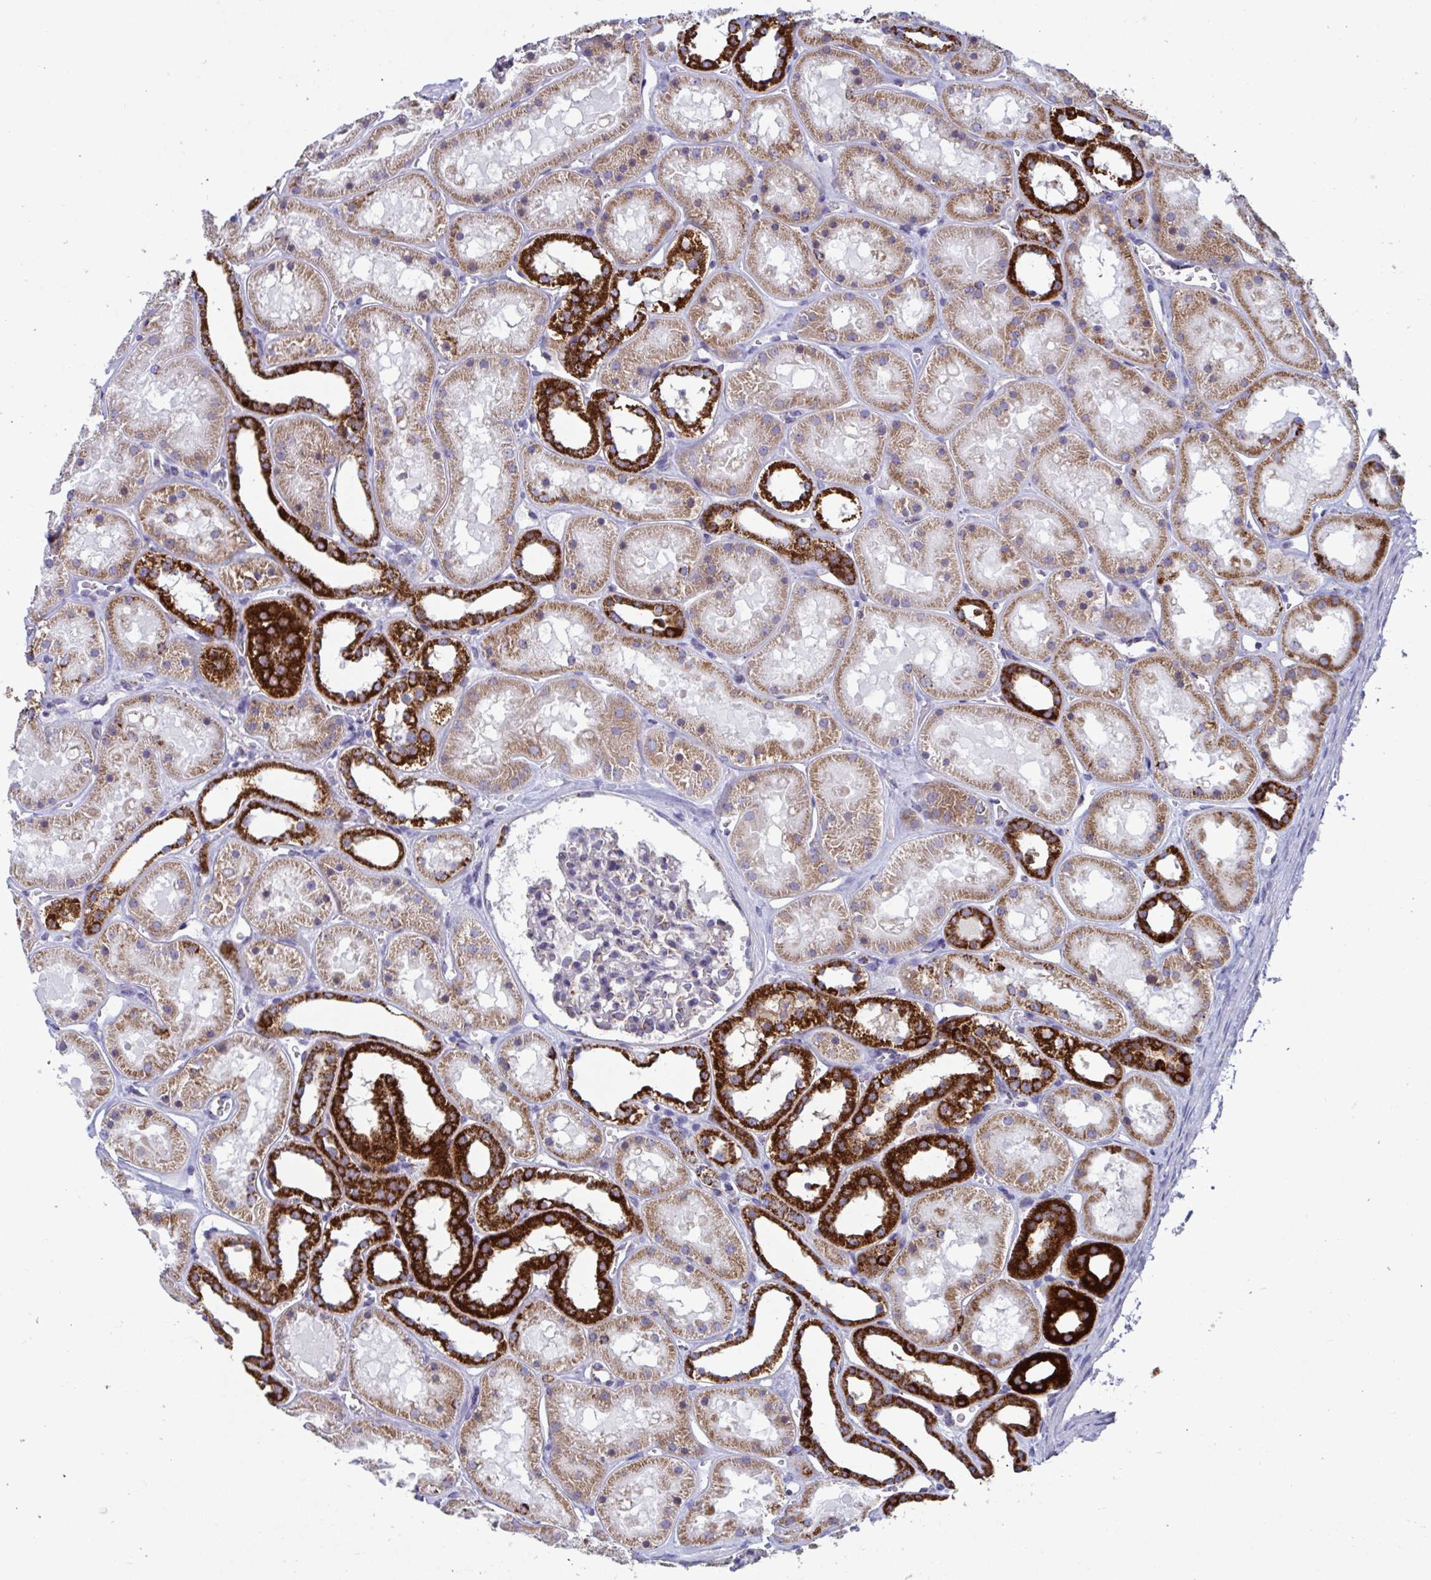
{"staining": {"intensity": "strong", "quantity": "<25%", "location": "cytoplasmic/membranous"}, "tissue": "kidney", "cell_type": "Cells in glomeruli", "image_type": "normal", "snomed": [{"axis": "morphology", "description": "Normal tissue, NOS"}, {"axis": "topography", "description": "Kidney"}], "caption": "Protein expression analysis of normal human kidney reveals strong cytoplasmic/membranous positivity in approximately <25% of cells in glomeruli. The staining was performed using DAB (3,3'-diaminobenzidine), with brown indicating positive protein expression. Nuclei are stained blue with hematoxylin.", "gene": "BCAT2", "patient": {"sex": "female", "age": 41}}